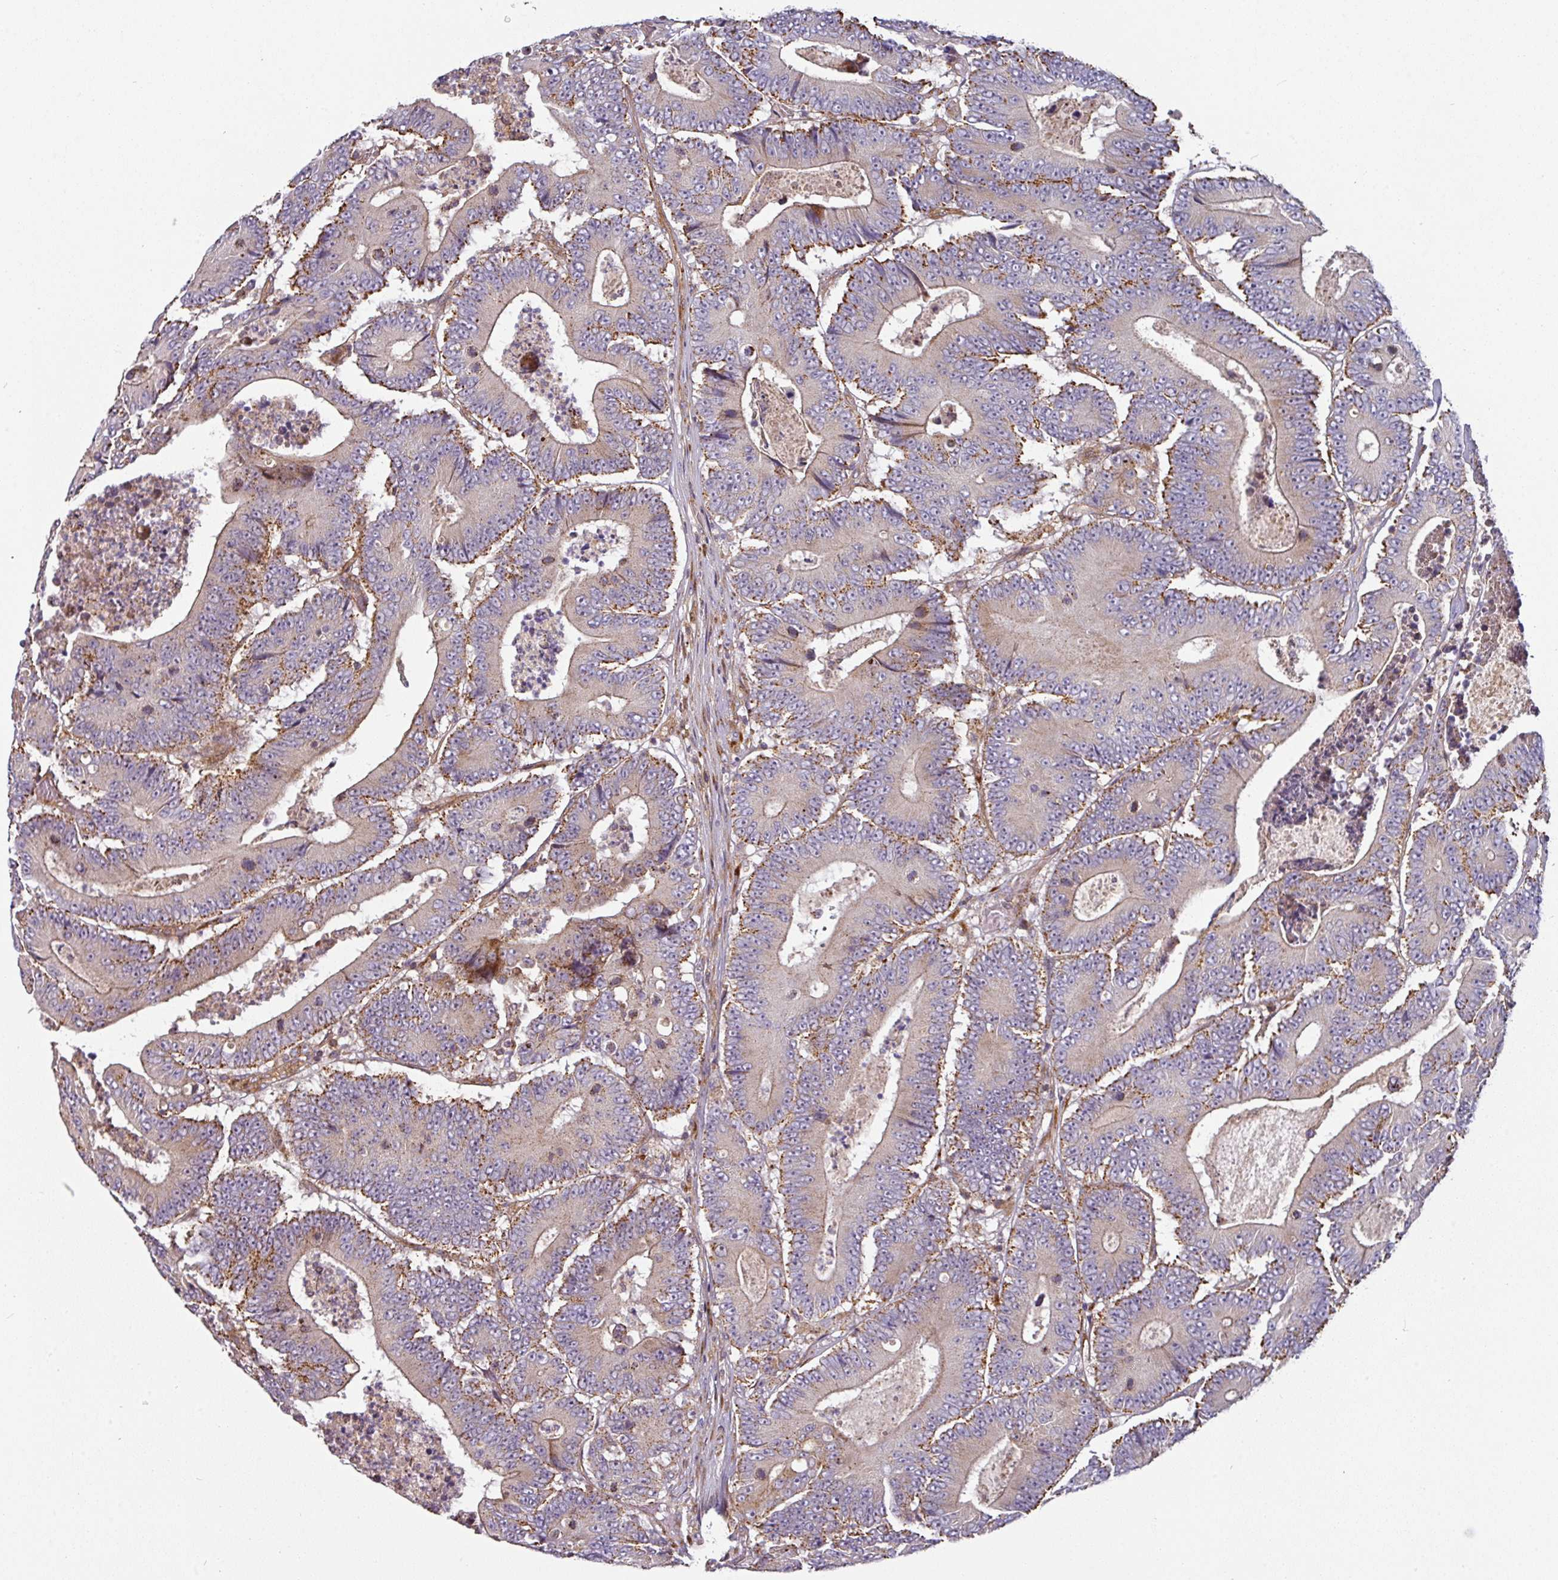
{"staining": {"intensity": "weak", "quantity": "<25%", "location": "cytoplasmic/membranous"}, "tissue": "colorectal cancer", "cell_type": "Tumor cells", "image_type": "cancer", "snomed": [{"axis": "morphology", "description": "Adenocarcinoma, NOS"}, {"axis": "topography", "description": "Colon"}], "caption": "Tumor cells show no significant protein expression in adenocarcinoma (colorectal).", "gene": "CASP2", "patient": {"sex": "male", "age": 83}}